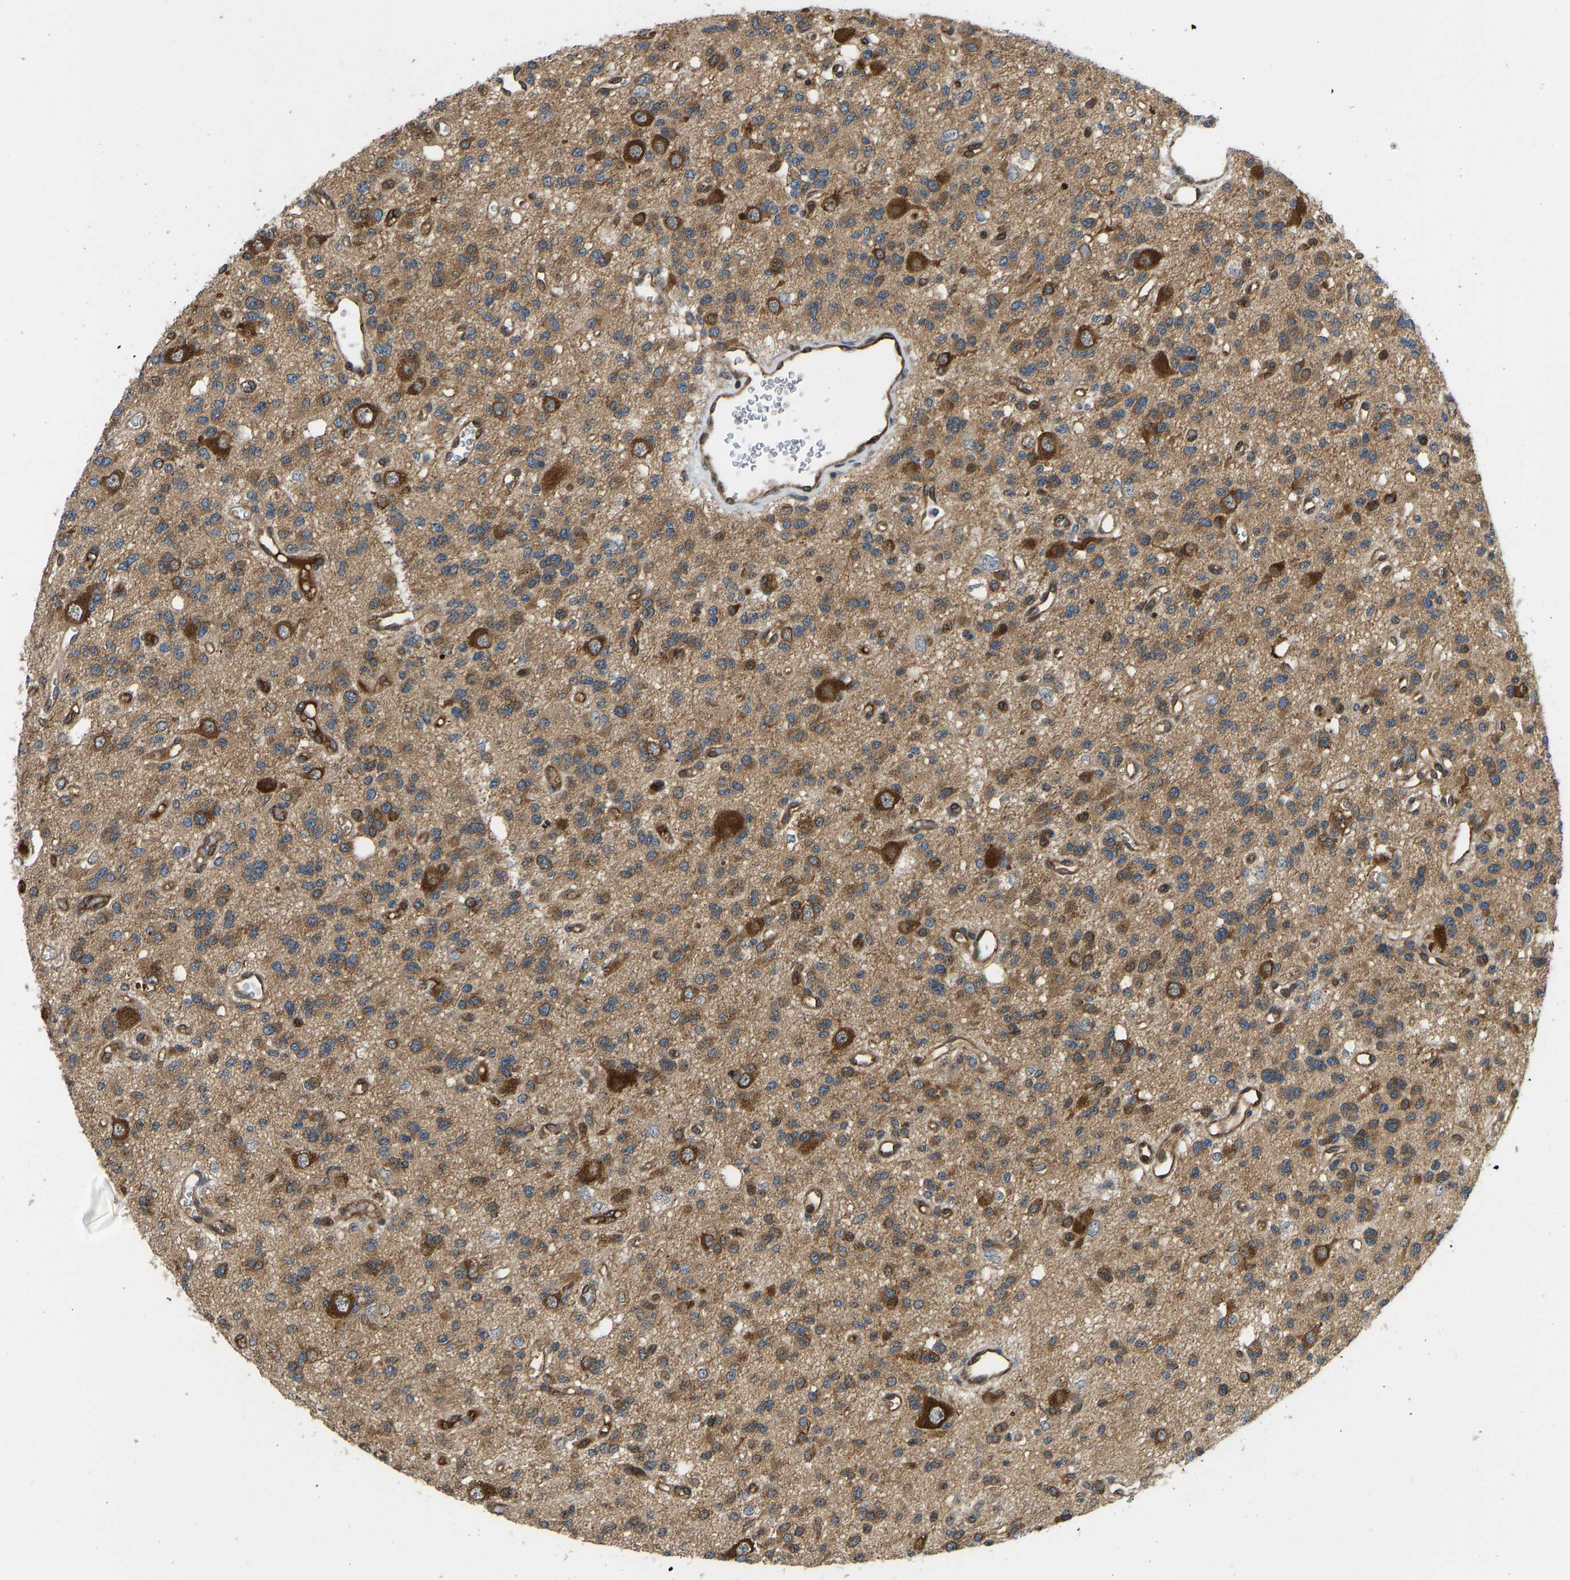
{"staining": {"intensity": "moderate", "quantity": ">75%", "location": "cytoplasmic/membranous"}, "tissue": "glioma", "cell_type": "Tumor cells", "image_type": "cancer", "snomed": [{"axis": "morphology", "description": "Glioma, malignant, Low grade"}, {"axis": "topography", "description": "Brain"}], "caption": "High-power microscopy captured an immunohistochemistry photomicrograph of glioma, revealing moderate cytoplasmic/membranous positivity in approximately >75% of tumor cells.", "gene": "RASGRF2", "patient": {"sex": "male", "age": 38}}